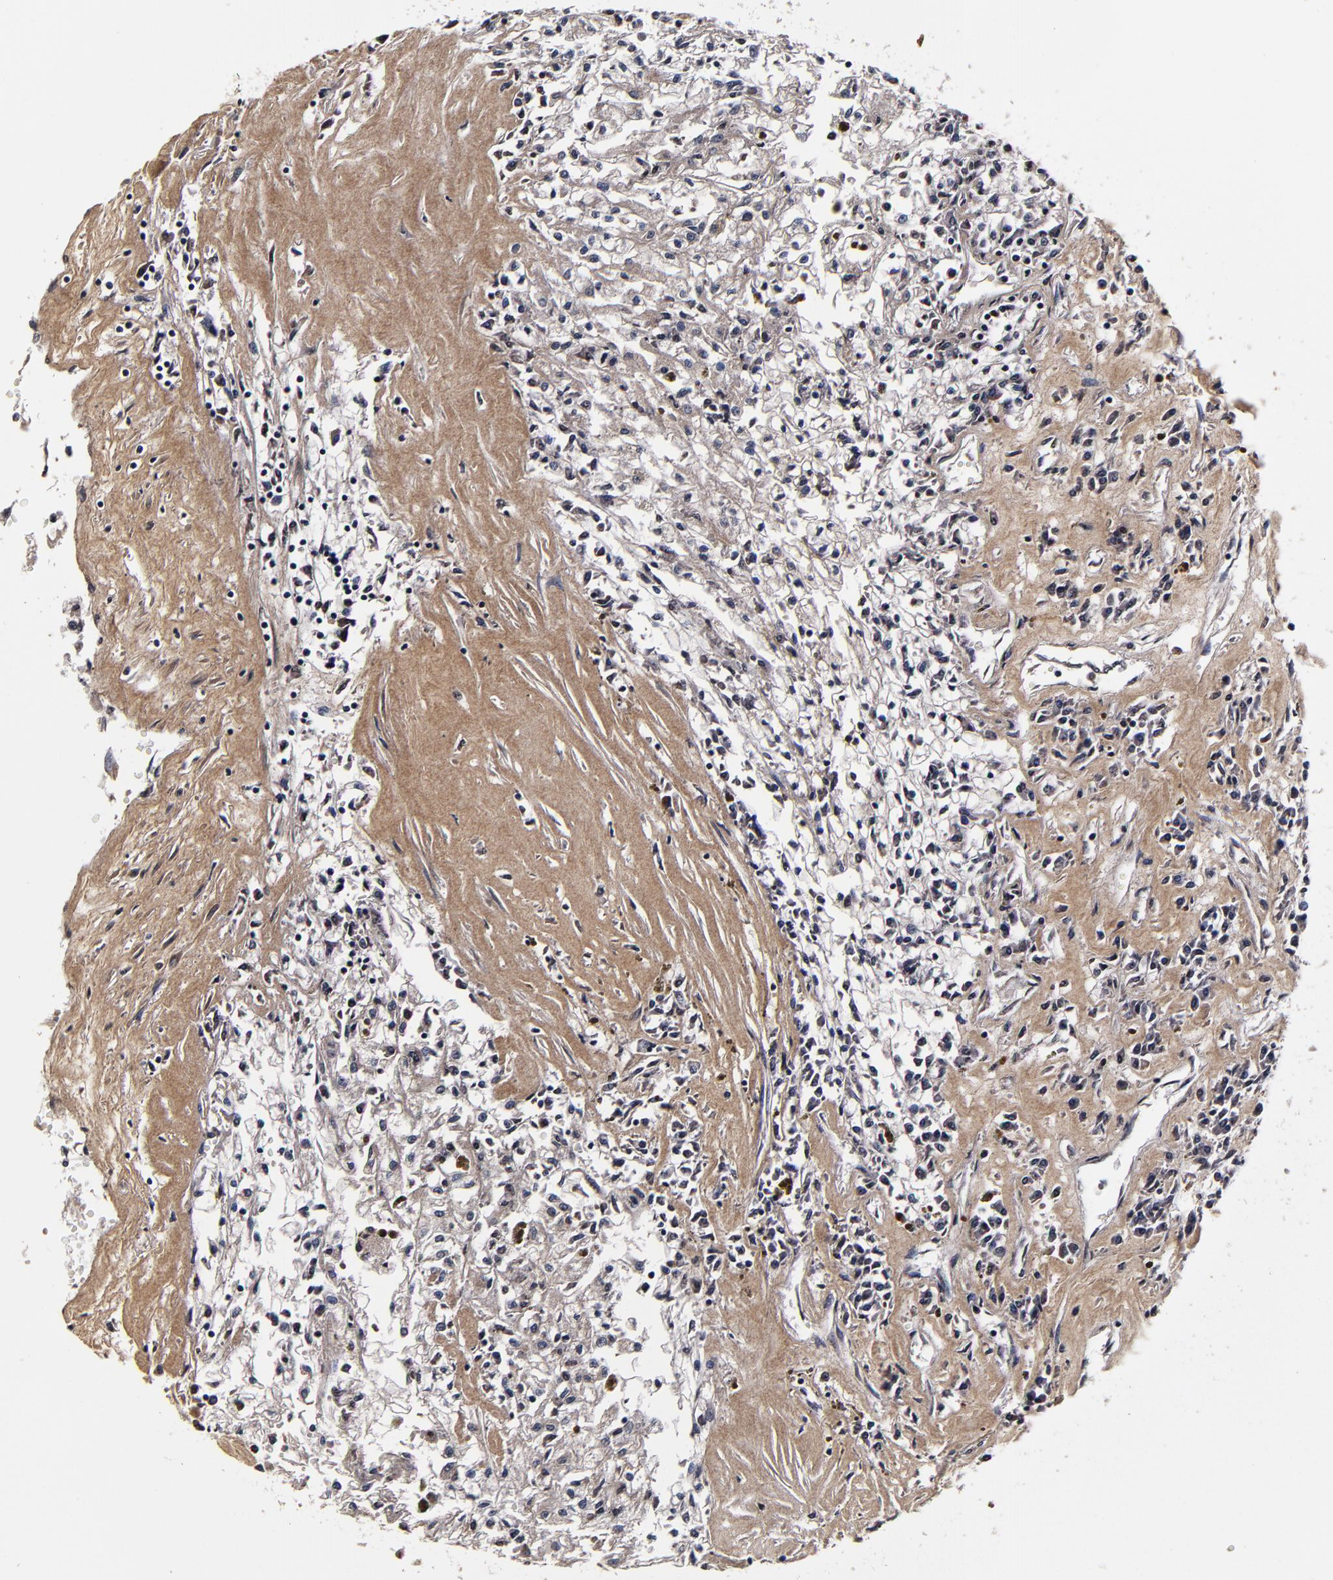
{"staining": {"intensity": "moderate", "quantity": ">75%", "location": "cytoplasmic/membranous"}, "tissue": "renal cancer", "cell_type": "Tumor cells", "image_type": "cancer", "snomed": [{"axis": "morphology", "description": "Adenocarcinoma, NOS"}, {"axis": "topography", "description": "Kidney"}], "caption": "A brown stain shows moderate cytoplasmic/membranous positivity of a protein in human renal adenocarcinoma tumor cells.", "gene": "MMP15", "patient": {"sex": "male", "age": 78}}